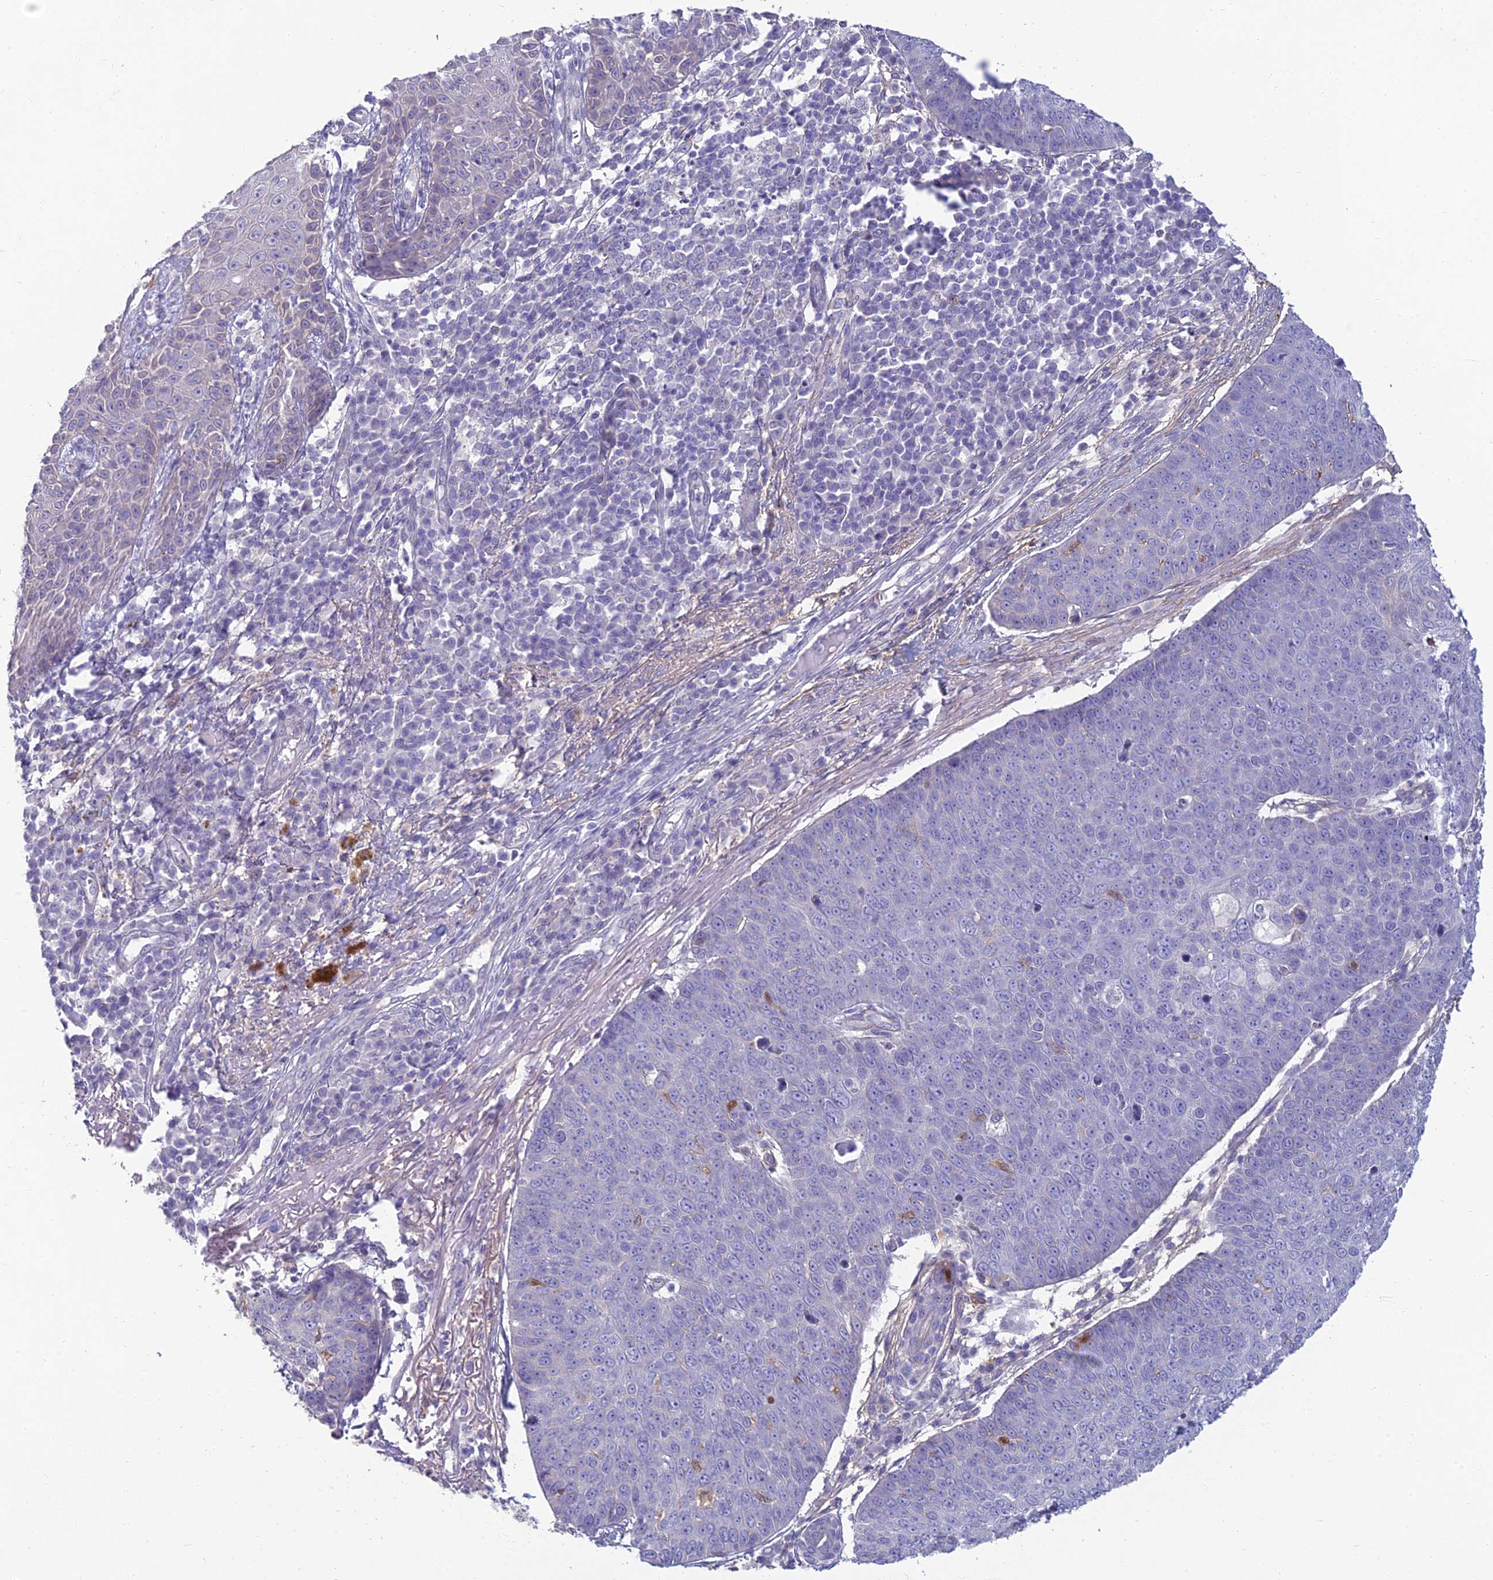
{"staining": {"intensity": "negative", "quantity": "none", "location": "none"}, "tissue": "skin cancer", "cell_type": "Tumor cells", "image_type": "cancer", "snomed": [{"axis": "morphology", "description": "Squamous cell carcinoma, NOS"}, {"axis": "topography", "description": "Skin"}], "caption": "Tumor cells show no significant protein expression in squamous cell carcinoma (skin).", "gene": "NEURL1", "patient": {"sex": "male", "age": 71}}